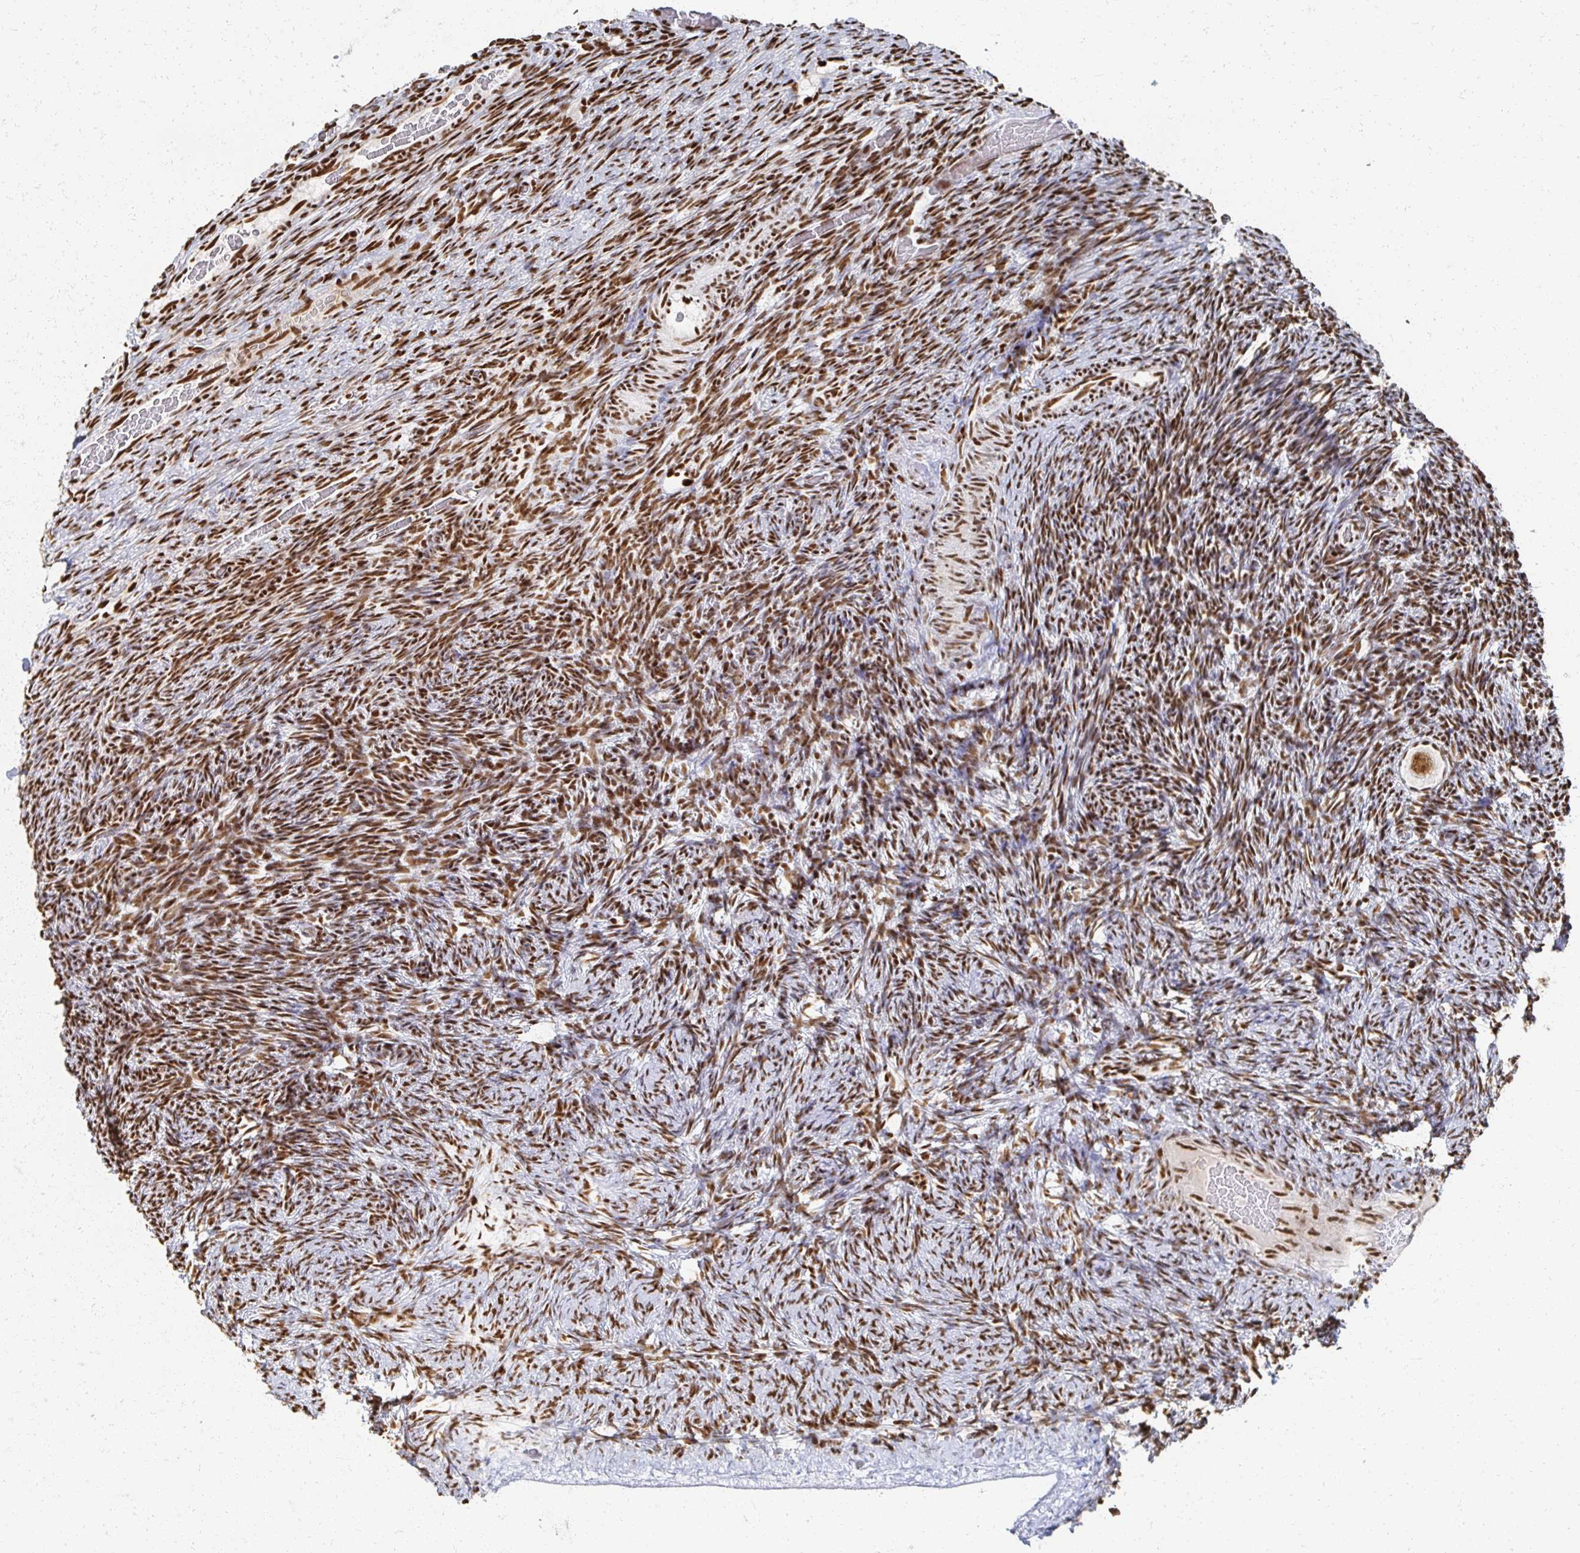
{"staining": {"intensity": "strong", "quantity": ">75%", "location": "nuclear"}, "tissue": "ovary", "cell_type": "Follicle cells", "image_type": "normal", "snomed": [{"axis": "morphology", "description": "Normal tissue, NOS"}, {"axis": "topography", "description": "Ovary"}], "caption": "Immunohistochemical staining of unremarkable human ovary shows strong nuclear protein expression in approximately >75% of follicle cells.", "gene": "RBBP4", "patient": {"sex": "female", "age": 34}}